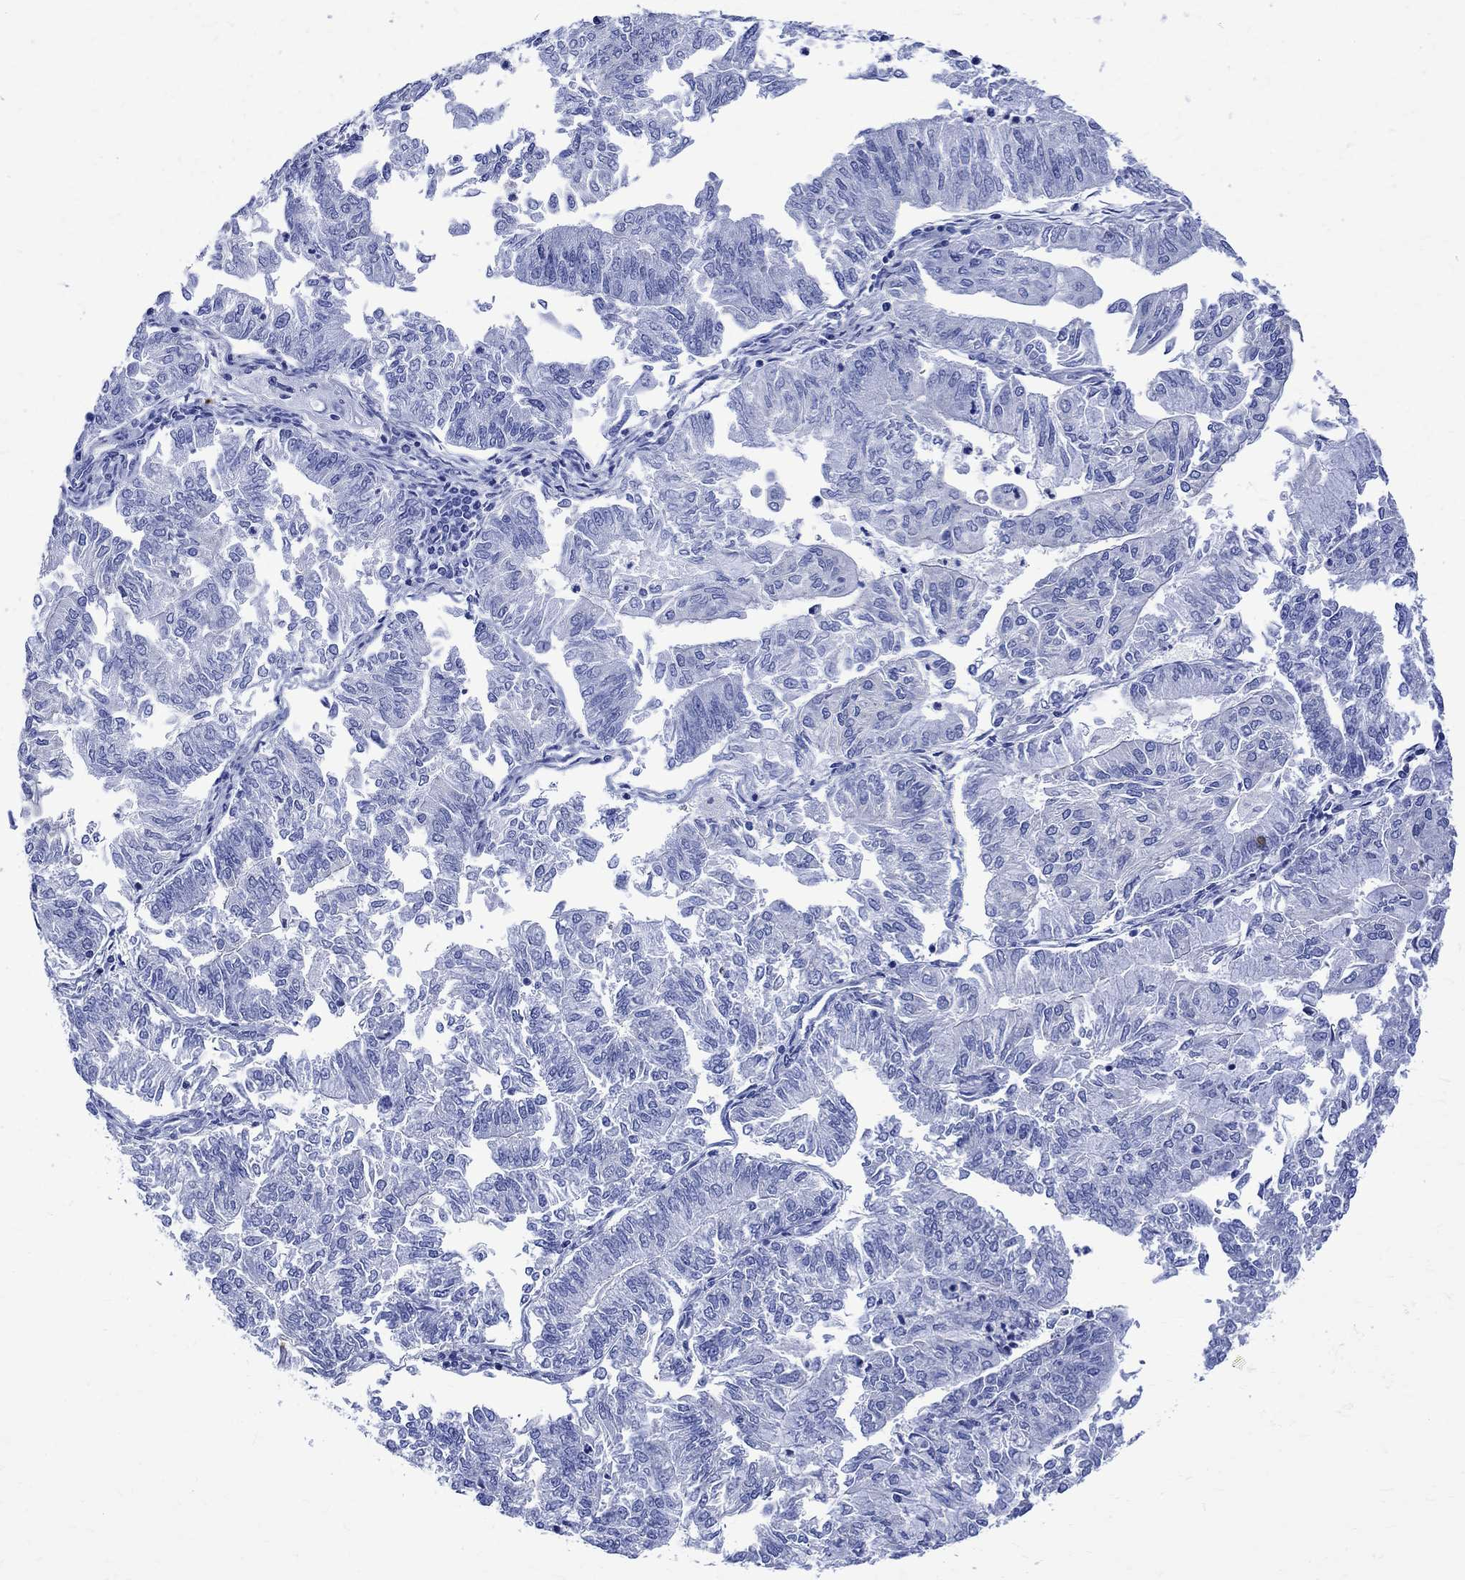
{"staining": {"intensity": "negative", "quantity": "none", "location": "none"}, "tissue": "endometrial cancer", "cell_type": "Tumor cells", "image_type": "cancer", "snomed": [{"axis": "morphology", "description": "Adenocarcinoma, NOS"}, {"axis": "topography", "description": "Endometrium"}], "caption": "Immunohistochemistry (IHC) of human adenocarcinoma (endometrial) reveals no staining in tumor cells.", "gene": "PARVB", "patient": {"sex": "female", "age": 59}}